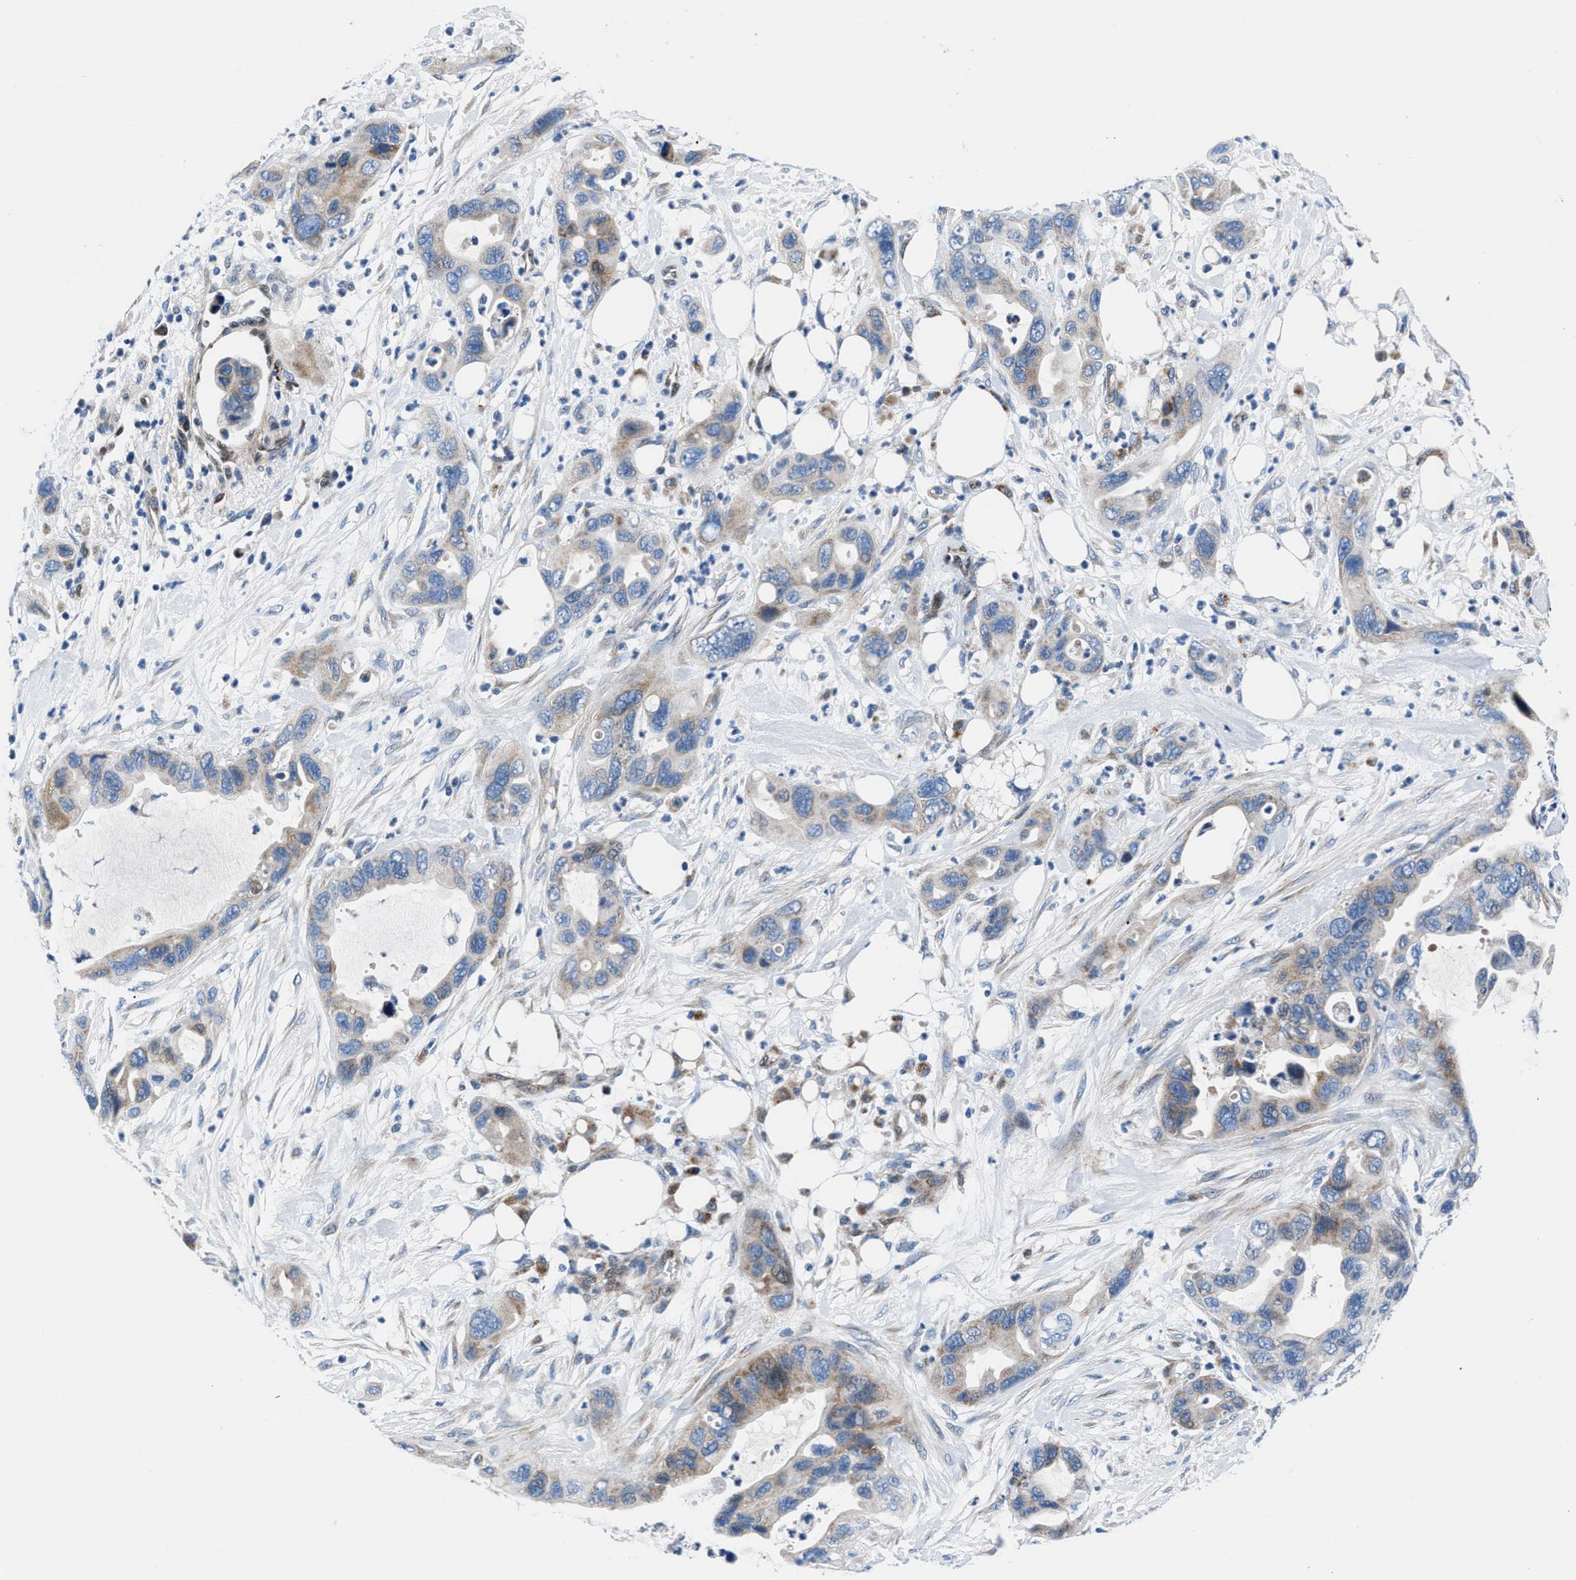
{"staining": {"intensity": "weak", "quantity": "<25%", "location": "cytoplasmic/membranous"}, "tissue": "pancreatic cancer", "cell_type": "Tumor cells", "image_type": "cancer", "snomed": [{"axis": "morphology", "description": "Adenocarcinoma, NOS"}, {"axis": "topography", "description": "Pancreas"}], "caption": "Tumor cells show no significant protein staining in pancreatic cancer. The staining is performed using DAB (3,3'-diaminobenzidine) brown chromogen with nuclei counter-stained in using hematoxylin.", "gene": "LMO2", "patient": {"sex": "female", "age": 71}}